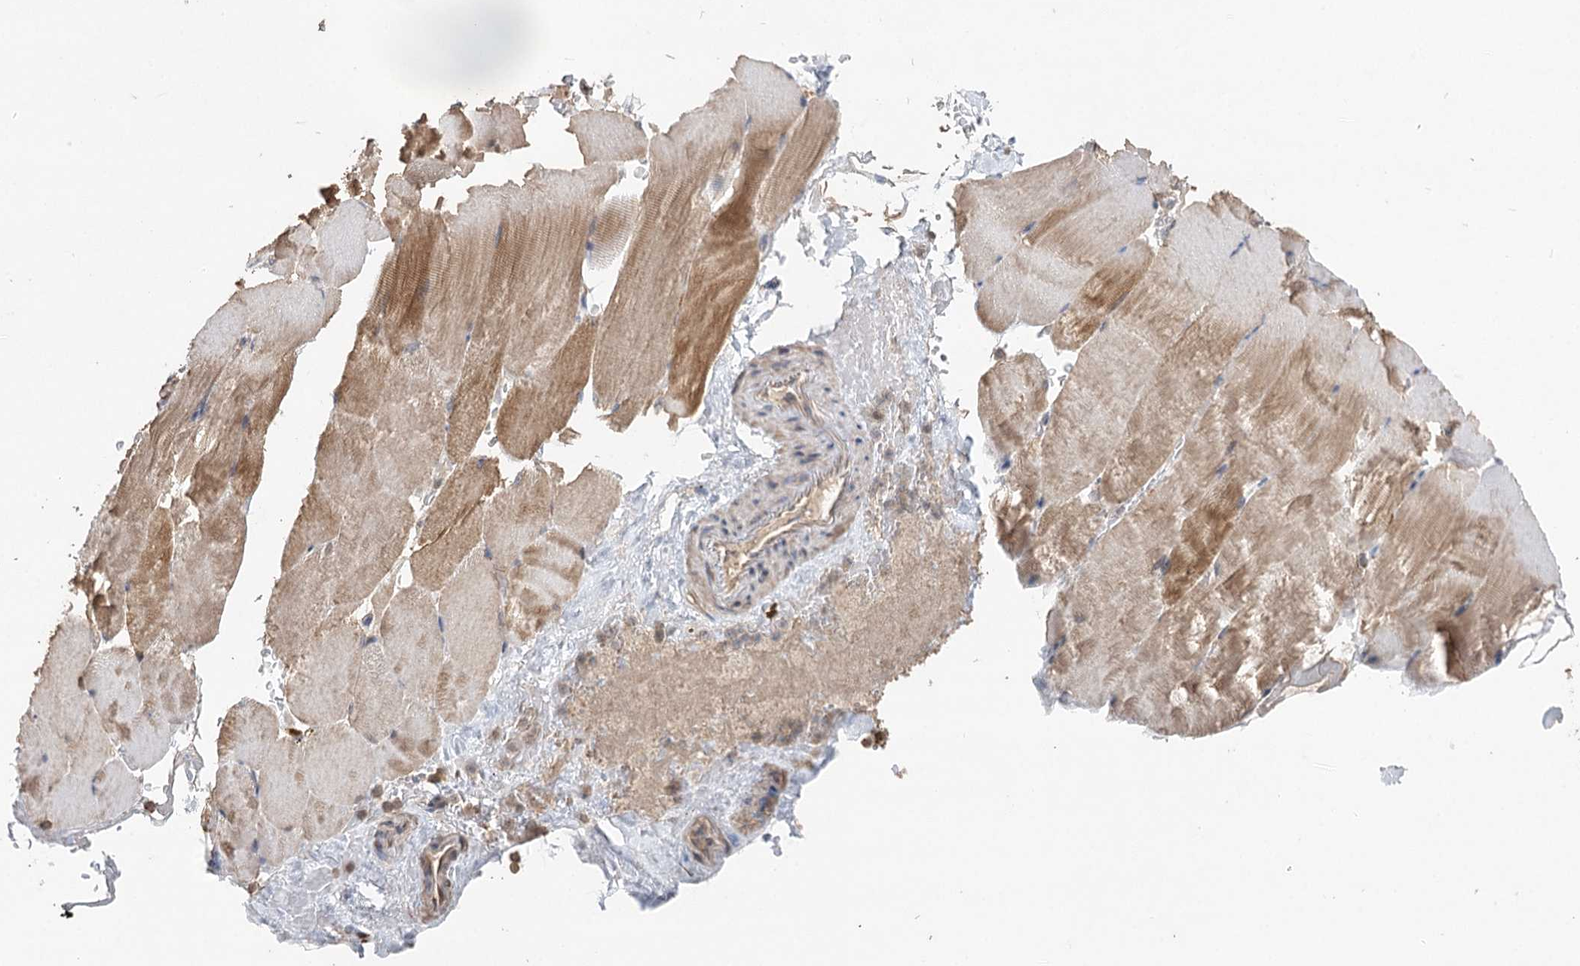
{"staining": {"intensity": "moderate", "quantity": "25%-75%", "location": "cytoplasmic/membranous"}, "tissue": "skeletal muscle", "cell_type": "Myocytes", "image_type": "normal", "snomed": [{"axis": "morphology", "description": "Normal tissue, NOS"}, {"axis": "topography", "description": "Skeletal muscle"}, {"axis": "topography", "description": "Parathyroid gland"}], "caption": "Human skeletal muscle stained with a brown dye shows moderate cytoplasmic/membranous positive staining in about 25%-75% of myocytes.", "gene": "NOPCHAP1", "patient": {"sex": "female", "age": 37}}